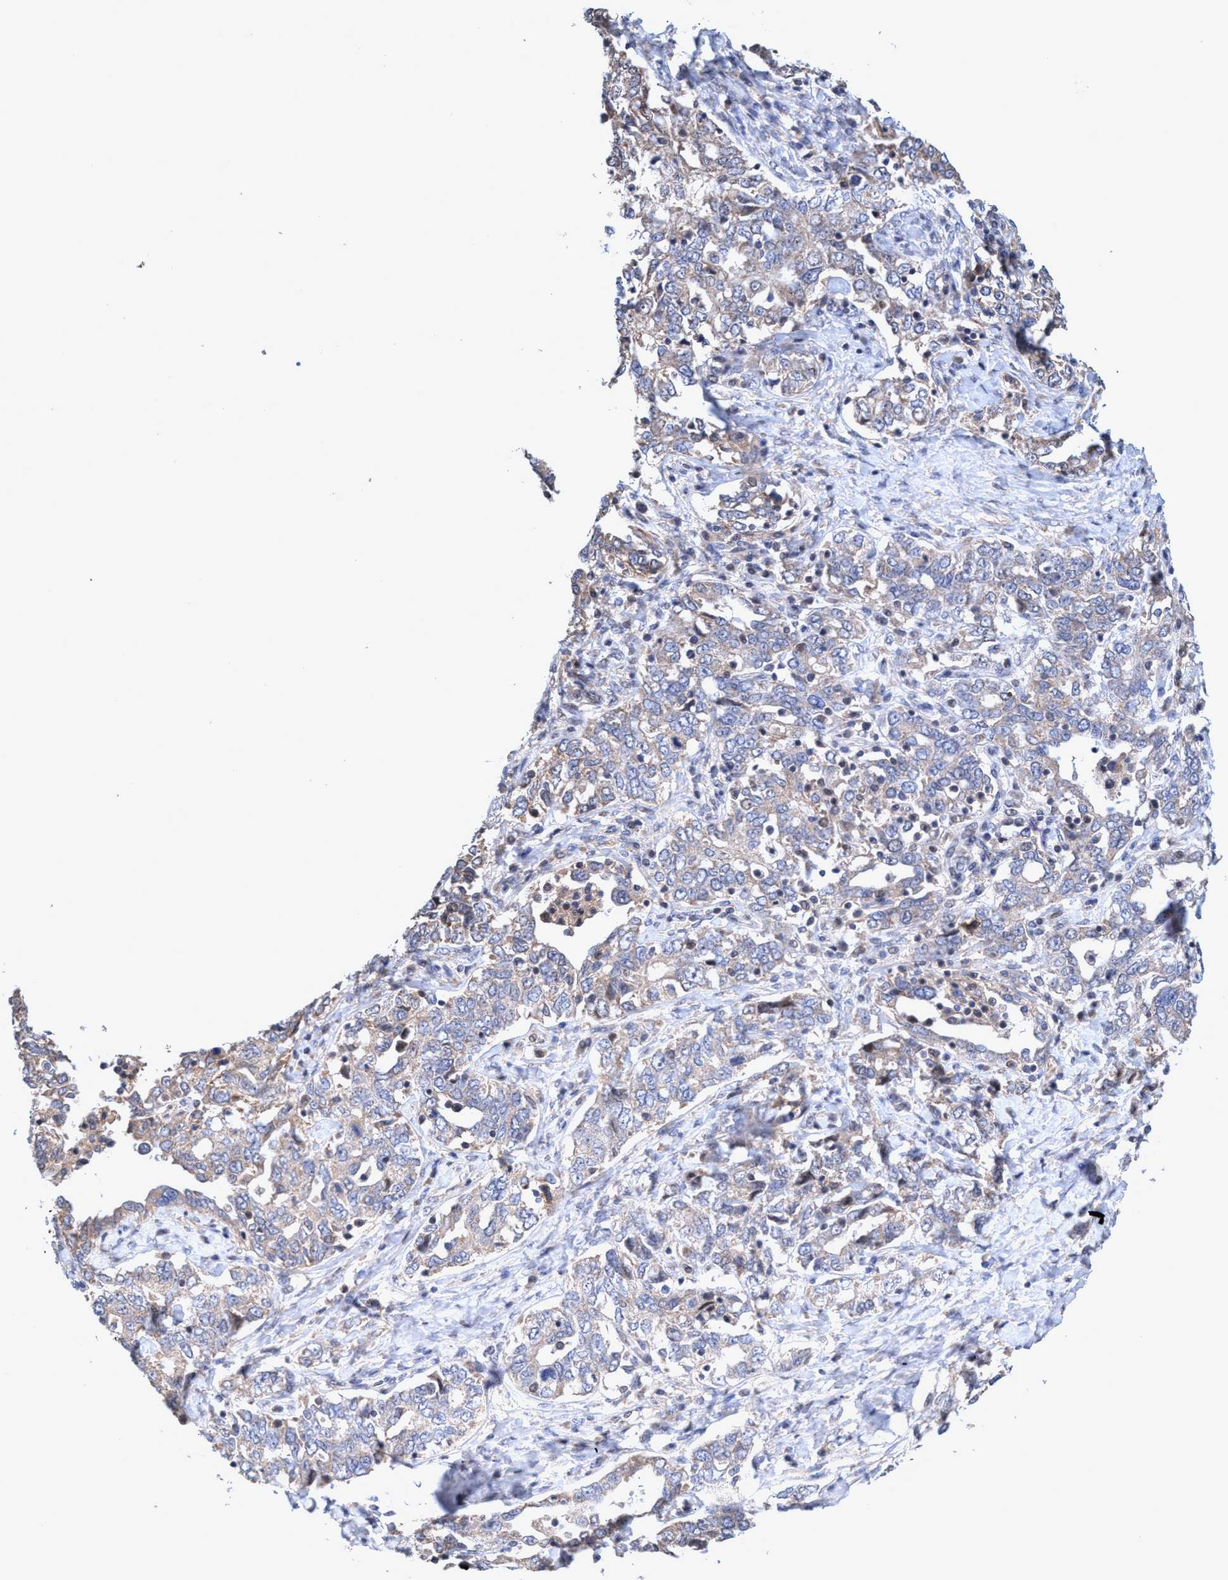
{"staining": {"intensity": "weak", "quantity": "<25%", "location": "cytoplasmic/membranous"}, "tissue": "ovarian cancer", "cell_type": "Tumor cells", "image_type": "cancer", "snomed": [{"axis": "morphology", "description": "Cystadenocarcinoma, mucinous, NOS"}, {"axis": "topography", "description": "Ovary"}], "caption": "Tumor cells are negative for protein expression in human ovarian mucinous cystadenocarcinoma. (DAB (3,3'-diaminobenzidine) immunohistochemistry visualized using brightfield microscopy, high magnification).", "gene": "ZNF677", "patient": {"sex": "female", "age": 73}}